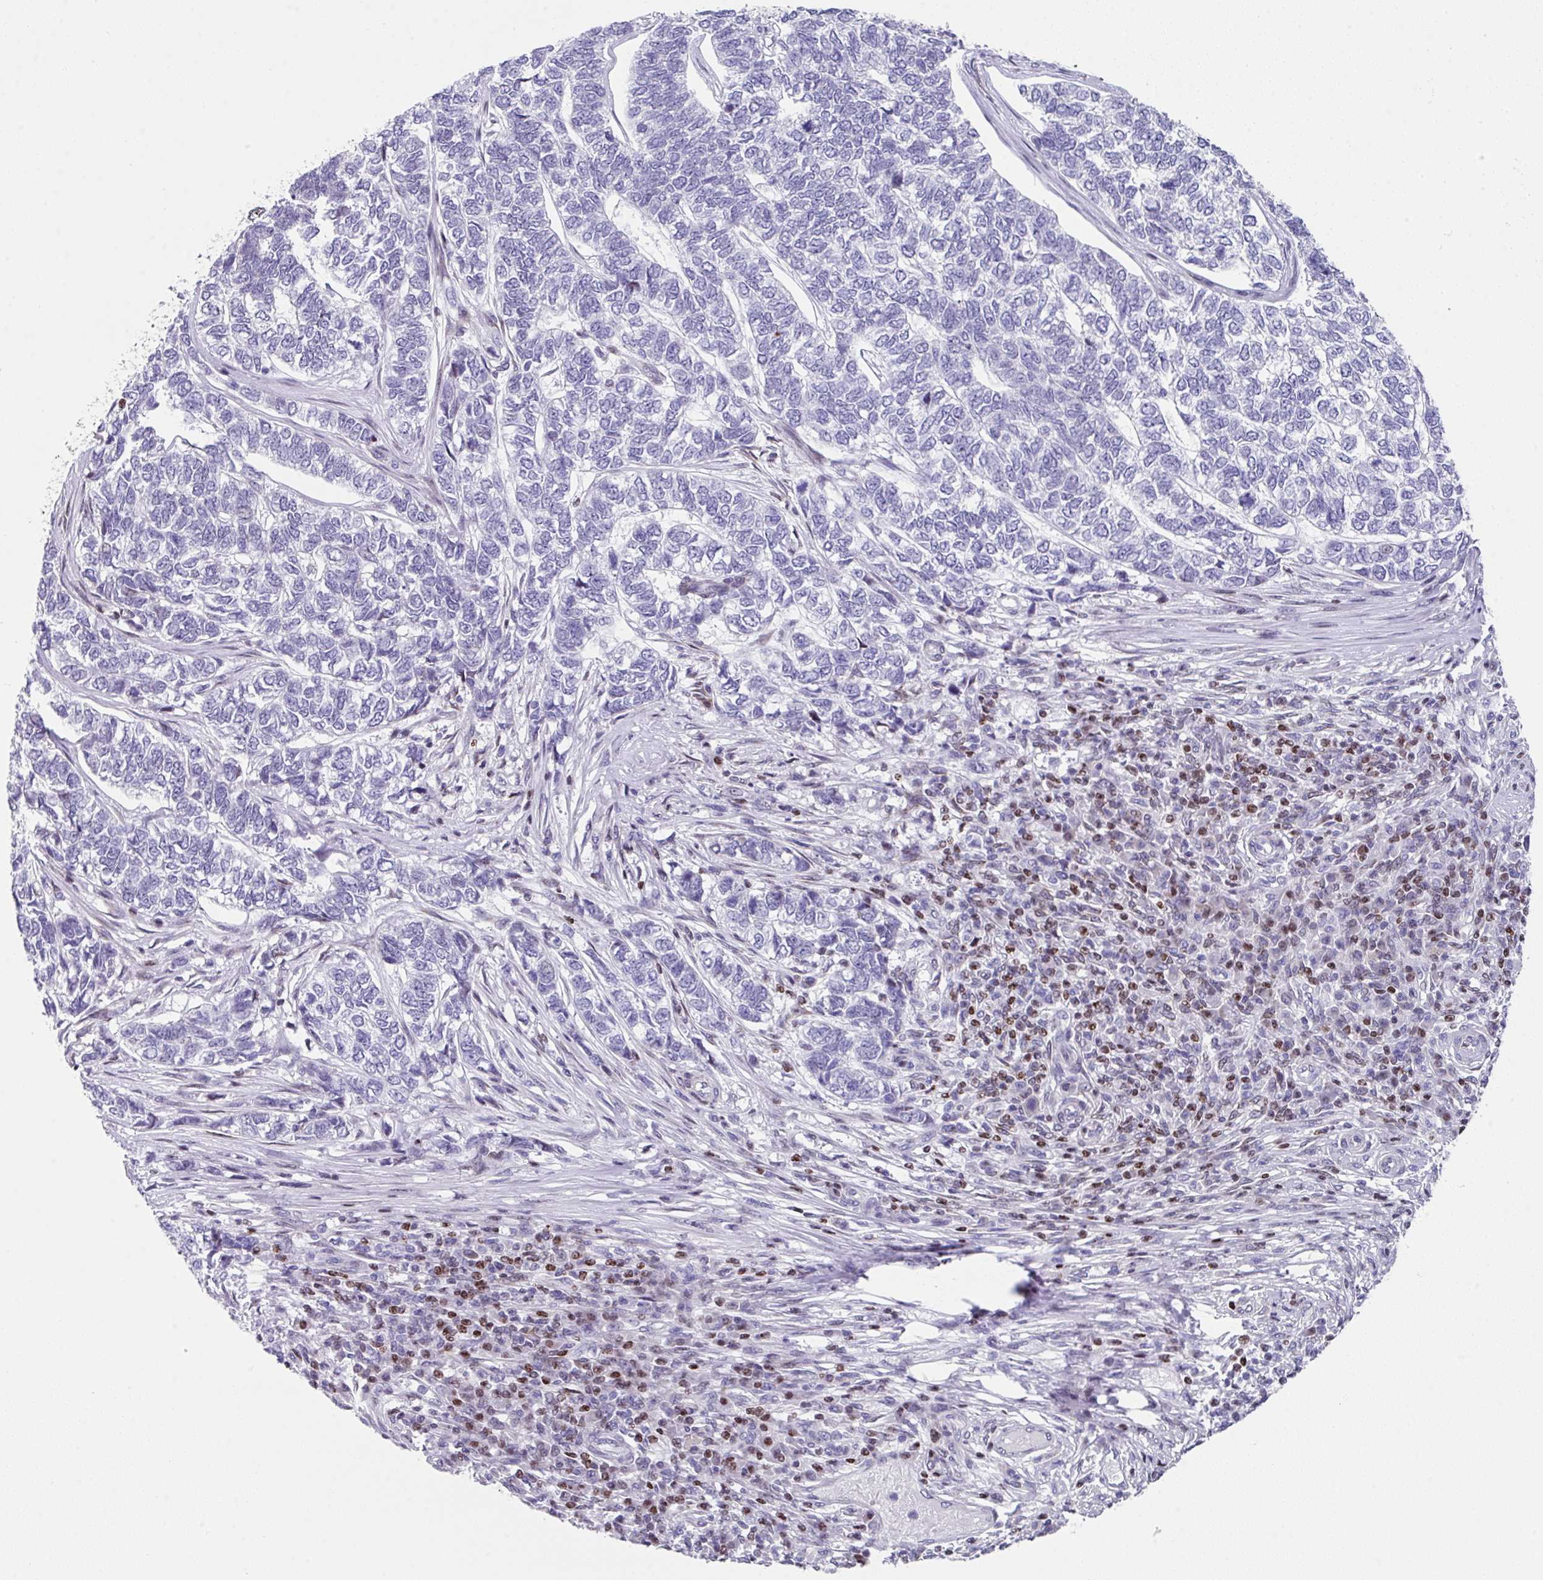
{"staining": {"intensity": "negative", "quantity": "none", "location": "none"}, "tissue": "skin cancer", "cell_type": "Tumor cells", "image_type": "cancer", "snomed": [{"axis": "morphology", "description": "Basal cell carcinoma"}, {"axis": "topography", "description": "Skin"}], "caption": "IHC histopathology image of neoplastic tissue: human skin cancer (basal cell carcinoma) stained with DAB exhibits no significant protein expression in tumor cells.", "gene": "TCF3", "patient": {"sex": "female", "age": 65}}